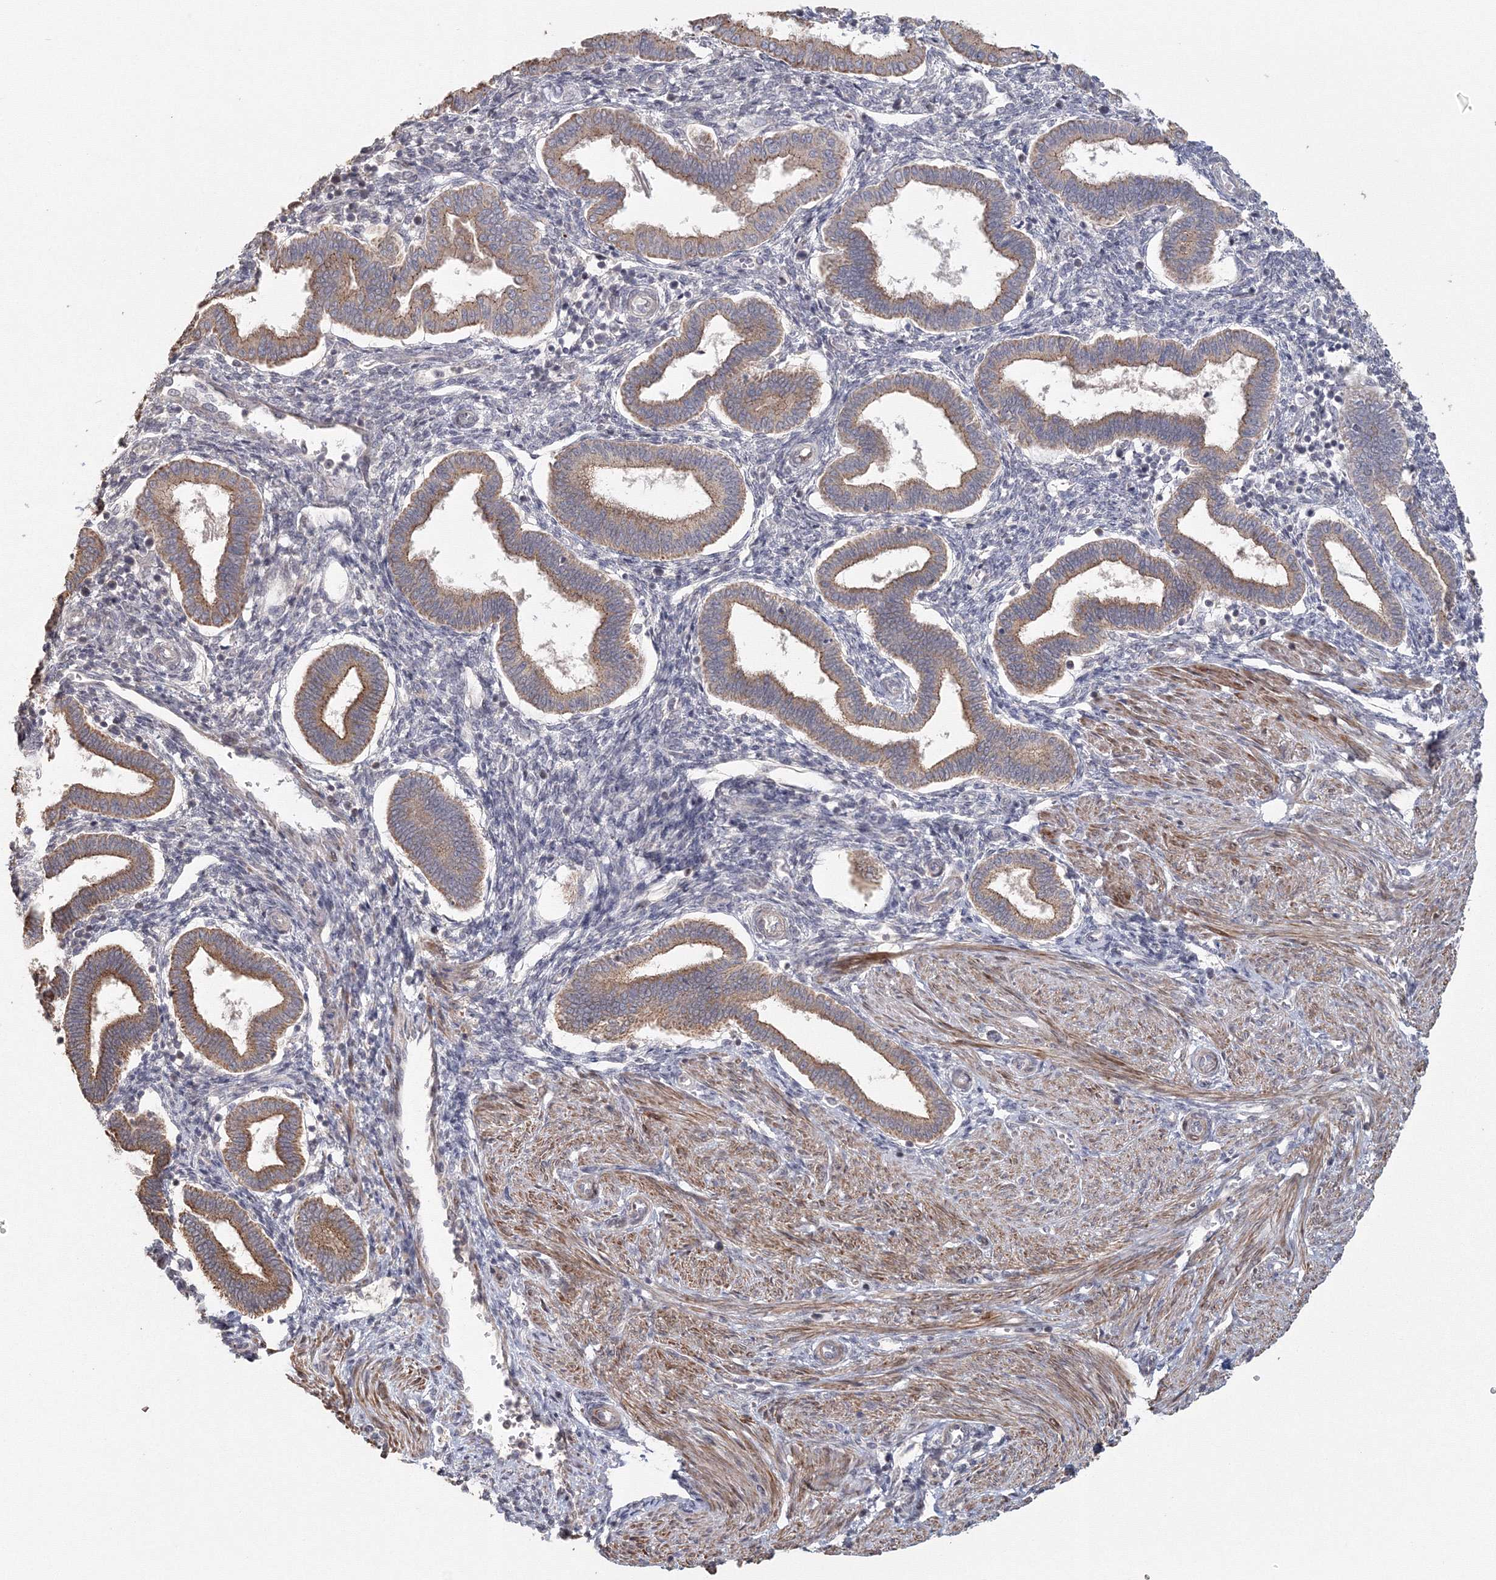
{"staining": {"intensity": "moderate", "quantity": "<25%", "location": "nuclear"}, "tissue": "endometrium", "cell_type": "Cells in endometrial stroma", "image_type": "normal", "snomed": [{"axis": "morphology", "description": "Normal tissue, NOS"}, {"axis": "topography", "description": "Endometrium"}], "caption": "Approximately <25% of cells in endometrial stroma in normal human endometrium show moderate nuclear protein expression as visualized by brown immunohistochemical staining.", "gene": "TACC2", "patient": {"sex": "female", "age": 24}}